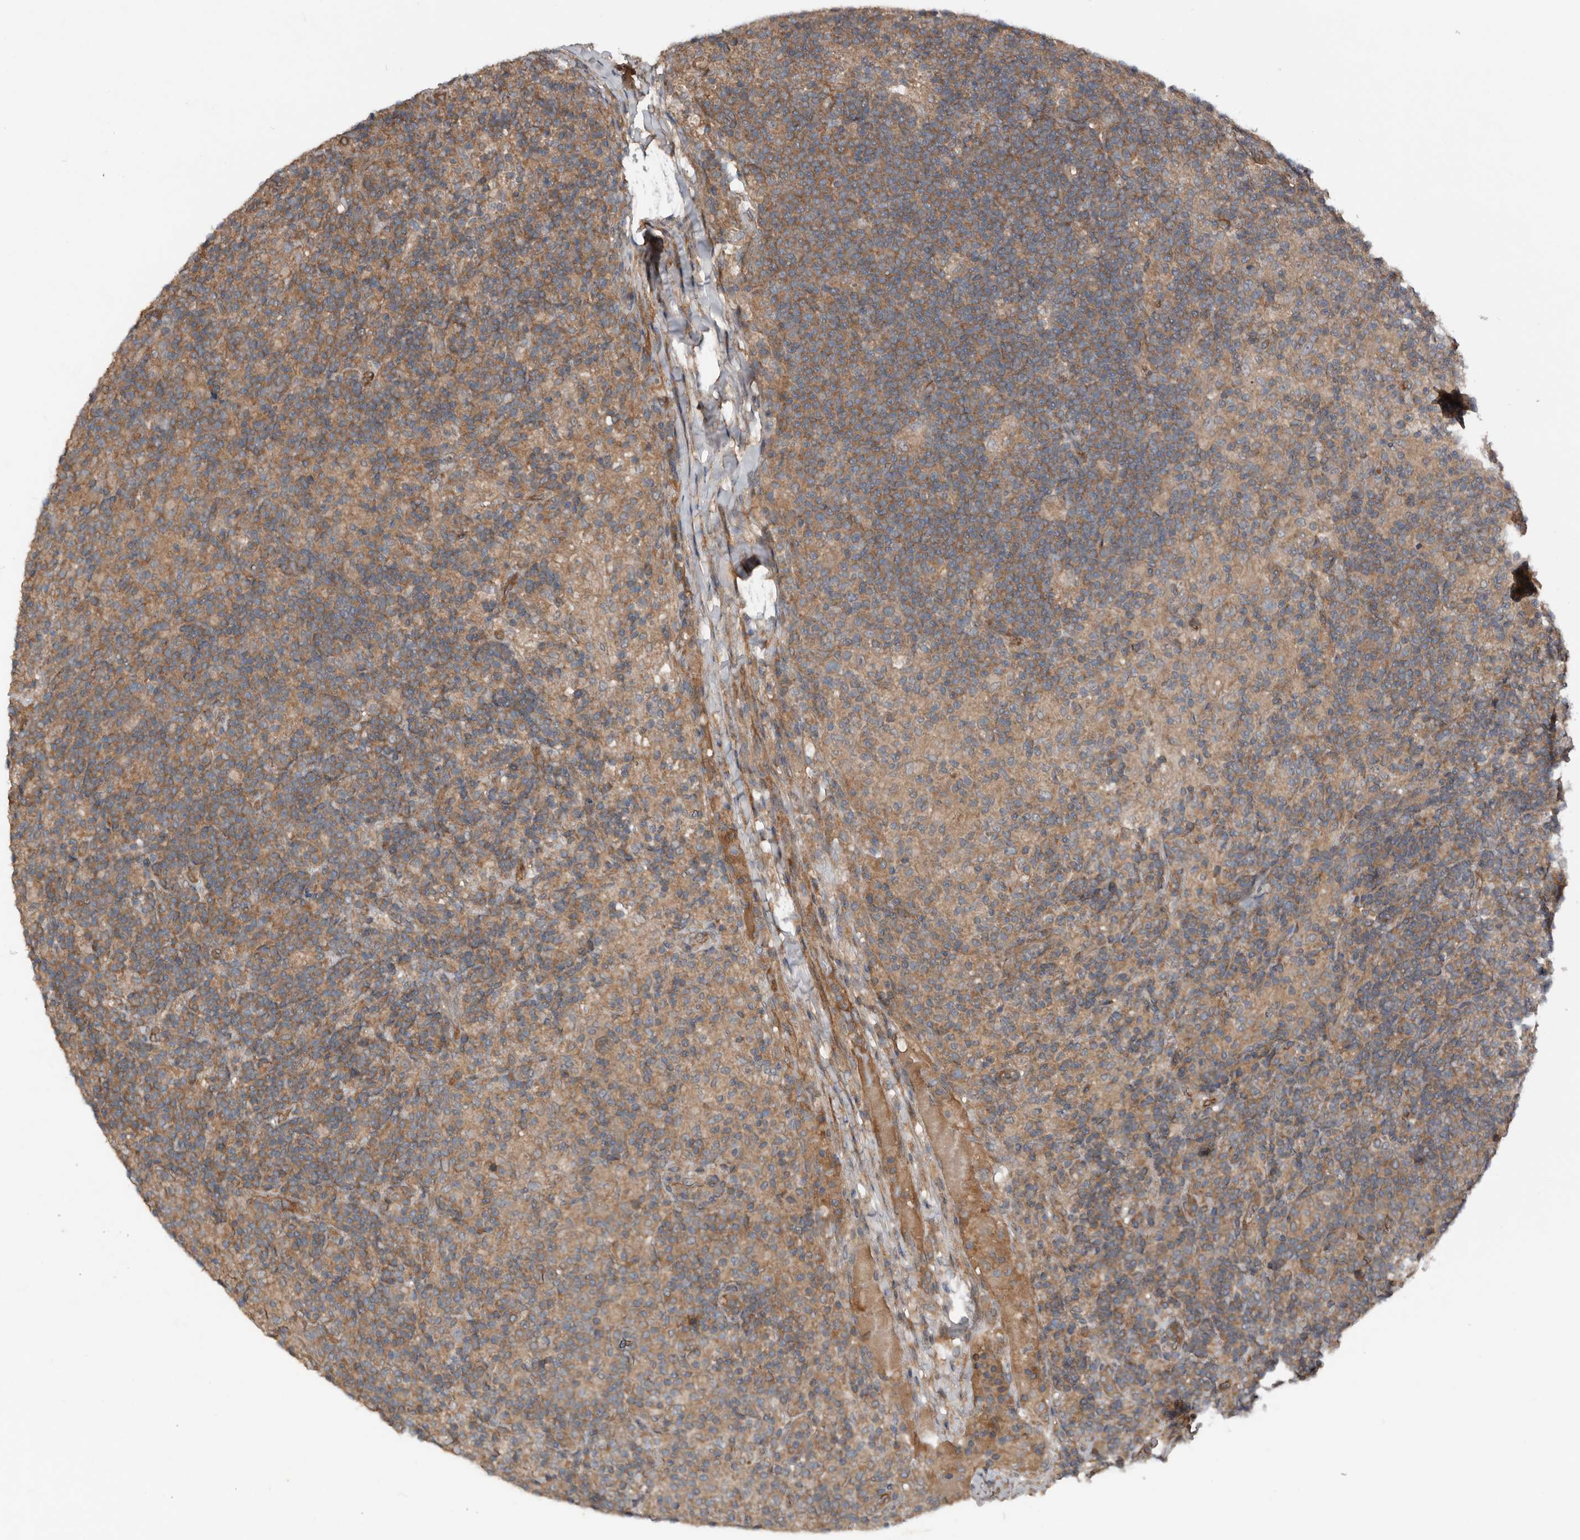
{"staining": {"intensity": "negative", "quantity": "none", "location": "none"}, "tissue": "lymphoma", "cell_type": "Tumor cells", "image_type": "cancer", "snomed": [{"axis": "morphology", "description": "Hodgkin's disease, NOS"}, {"axis": "topography", "description": "Lymph node"}], "caption": "High power microscopy photomicrograph of an immunohistochemistry micrograph of Hodgkin's disease, revealing no significant positivity in tumor cells.", "gene": "DNAJB4", "patient": {"sex": "male", "age": 70}}